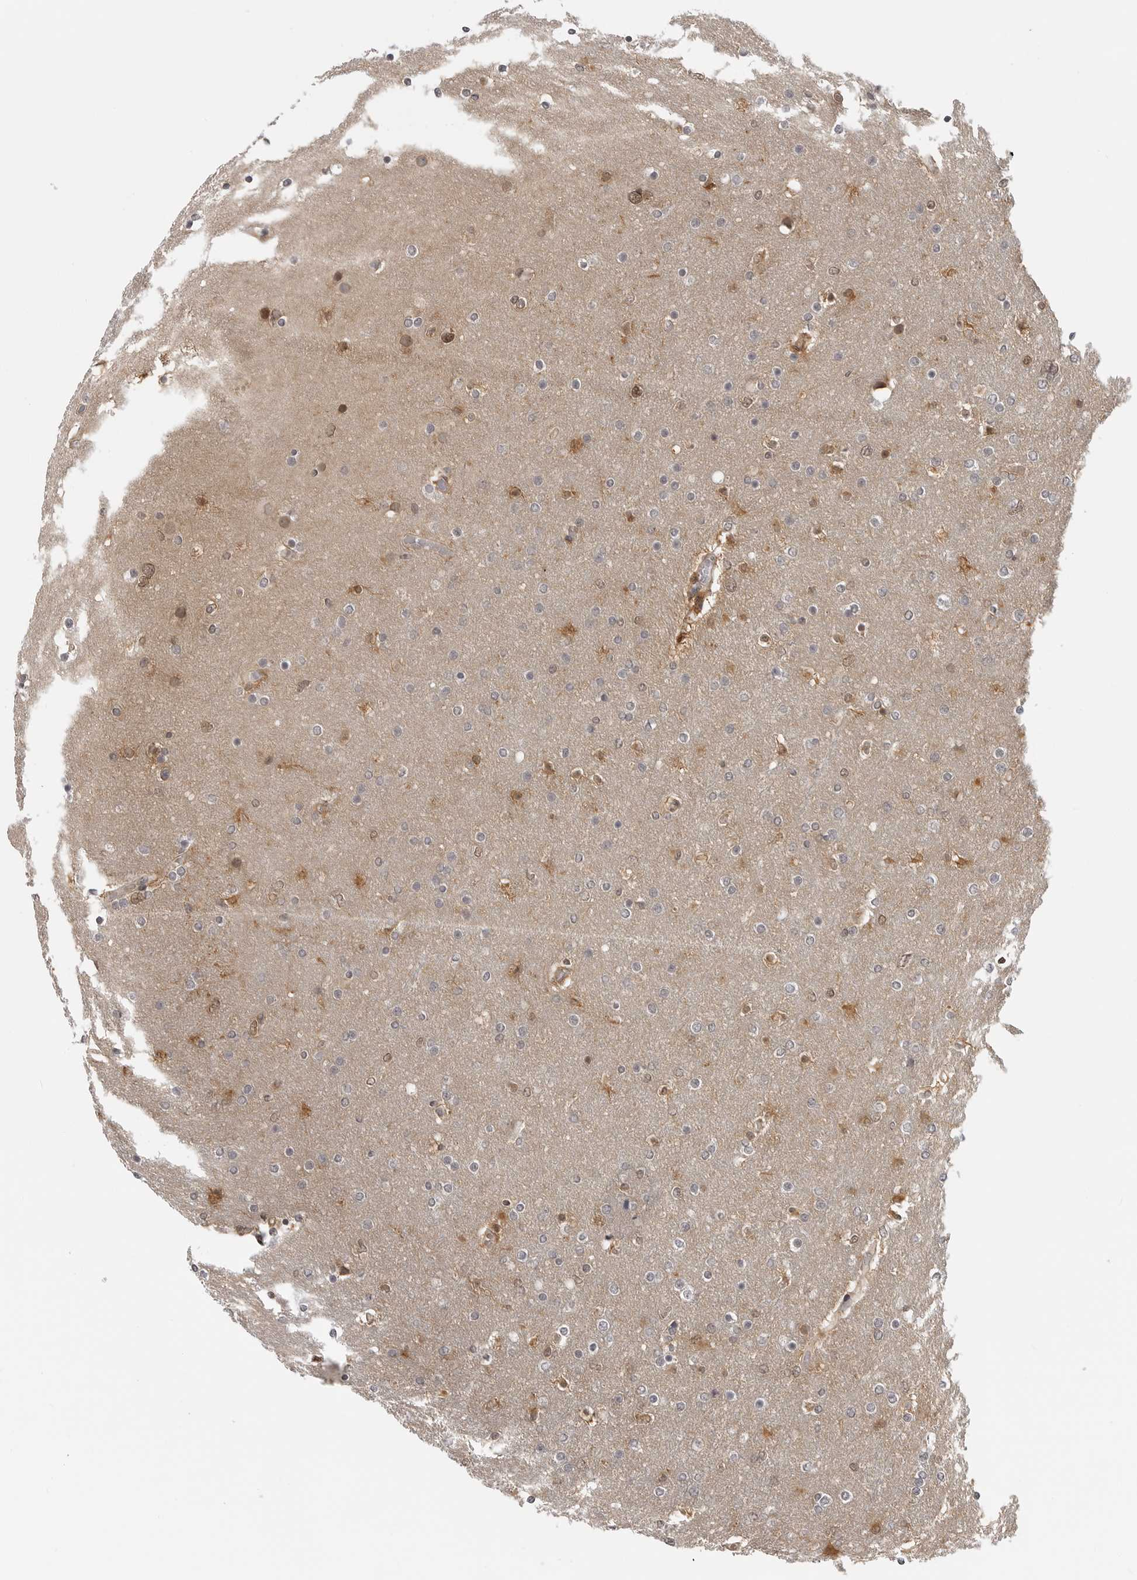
{"staining": {"intensity": "moderate", "quantity": "<25%", "location": "cytoplasmic/membranous,nuclear"}, "tissue": "glioma", "cell_type": "Tumor cells", "image_type": "cancer", "snomed": [{"axis": "morphology", "description": "Glioma, malignant, High grade"}, {"axis": "topography", "description": "Cerebral cortex"}], "caption": "The micrograph exhibits staining of malignant glioma (high-grade), revealing moderate cytoplasmic/membranous and nuclear protein positivity (brown color) within tumor cells.", "gene": "CTIF", "patient": {"sex": "female", "age": 36}}